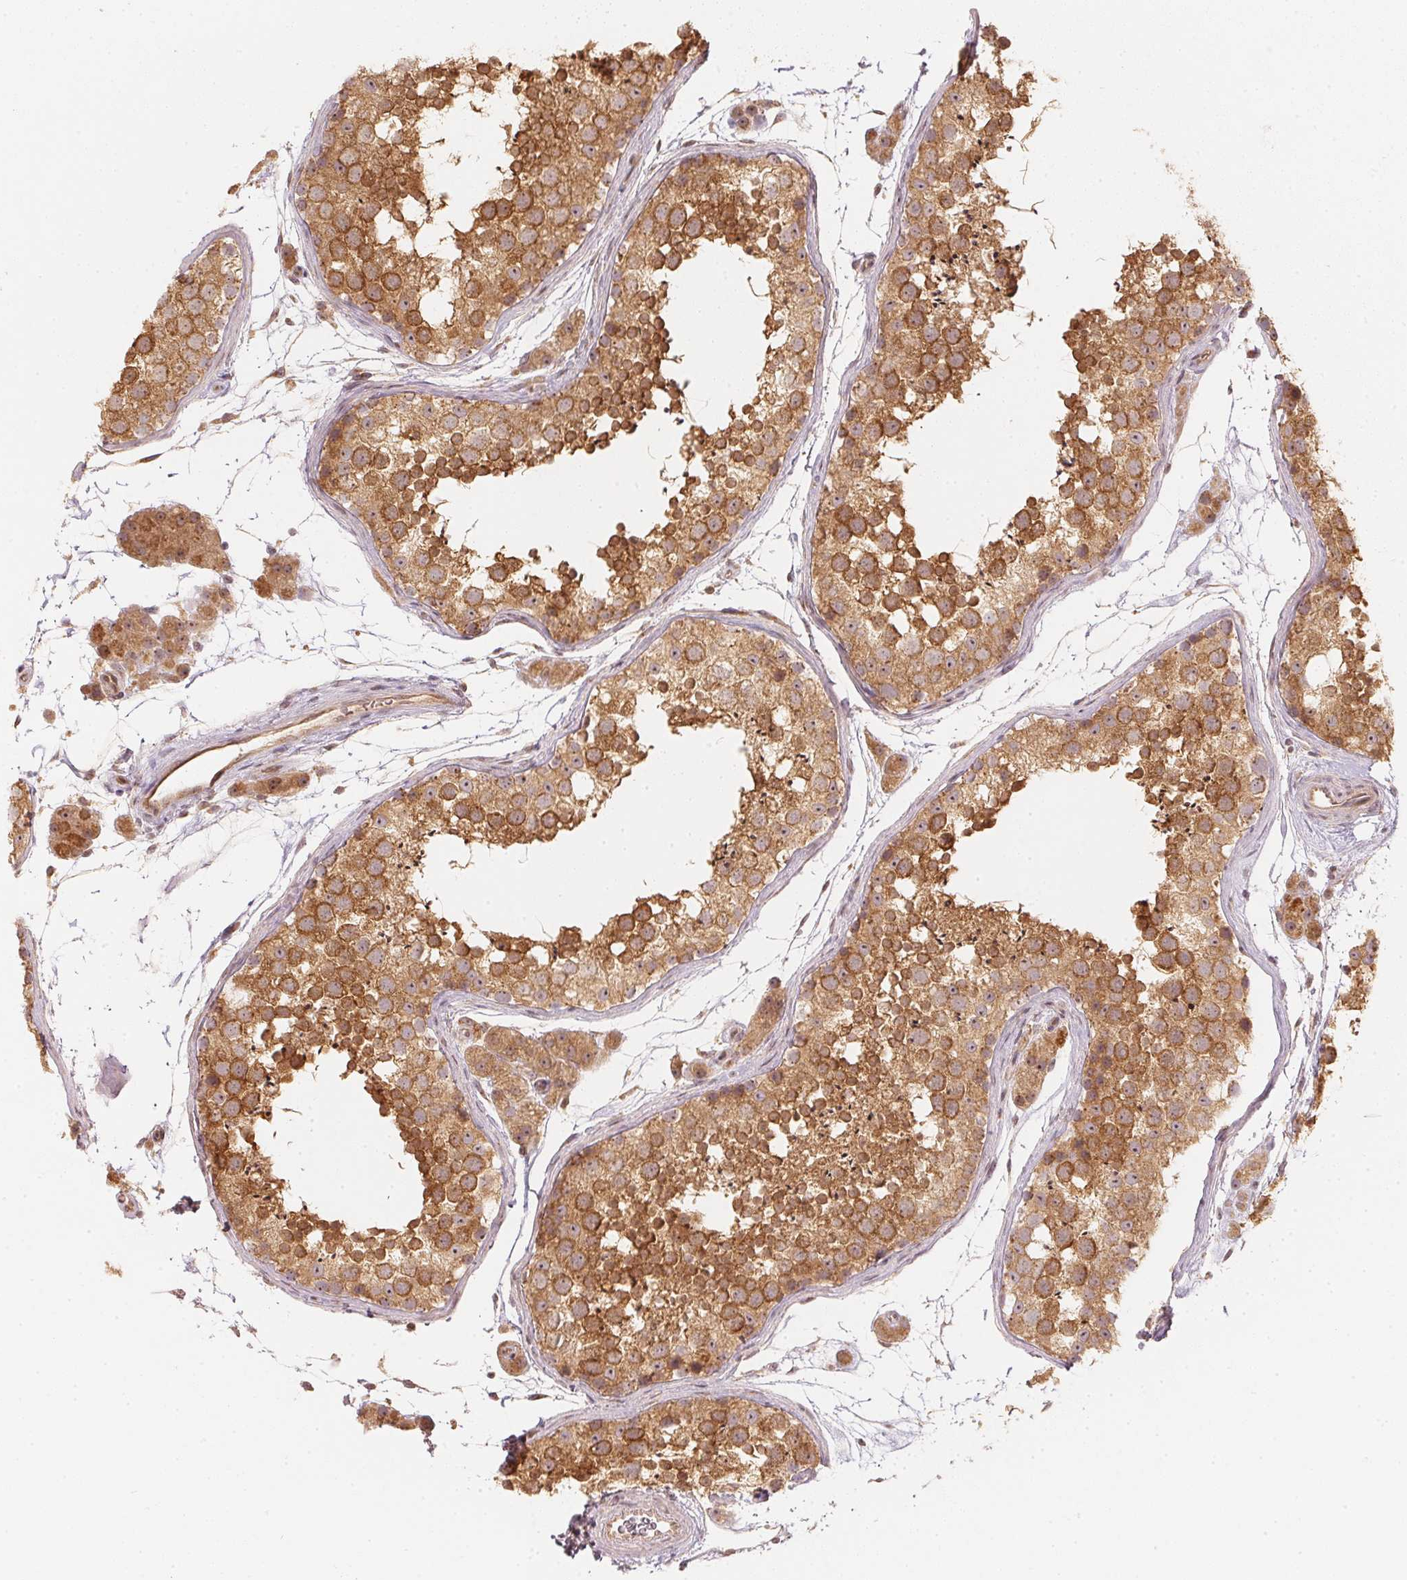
{"staining": {"intensity": "moderate", "quantity": ">75%", "location": "cytoplasmic/membranous"}, "tissue": "testis", "cell_type": "Cells in seminiferous ducts", "image_type": "normal", "snomed": [{"axis": "morphology", "description": "Normal tissue, NOS"}, {"axis": "topography", "description": "Testis"}], "caption": "Immunohistochemical staining of benign testis demonstrates medium levels of moderate cytoplasmic/membranous positivity in about >75% of cells in seminiferous ducts.", "gene": "WDR54", "patient": {"sex": "male", "age": 41}}